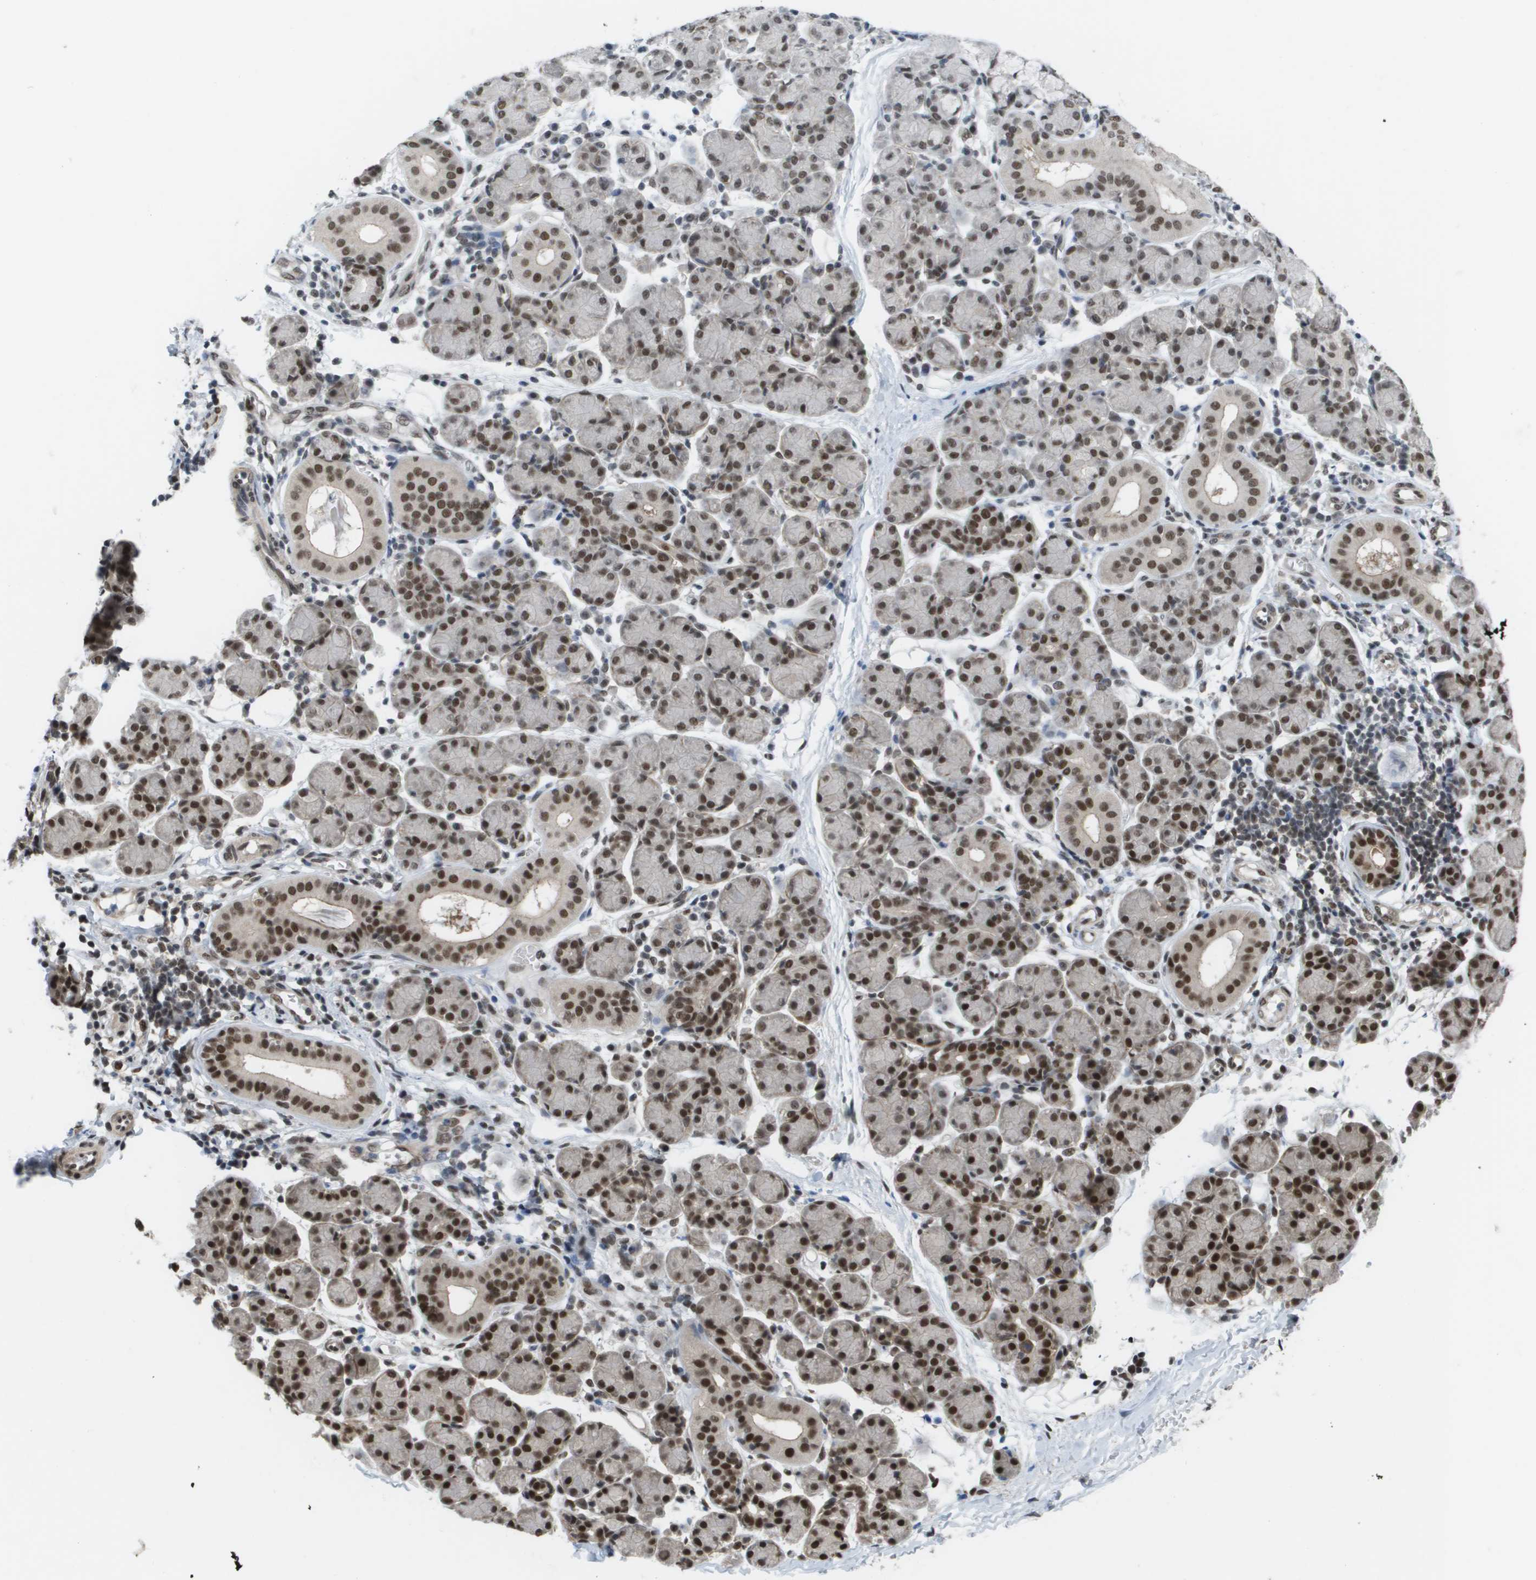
{"staining": {"intensity": "strong", "quantity": "25%-75%", "location": "nuclear"}, "tissue": "salivary gland", "cell_type": "Glandular cells", "image_type": "normal", "snomed": [{"axis": "morphology", "description": "Normal tissue, NOS"}, {"axis": "morphology", "description": "Inflammation, NOS"}, {"axis": "topography", "description": "Lymph node"}, {"axis": "topography", "description": "Salivary gland"}], "caption": "The photomicrograph shows a brown stain indicating the presence of a protein in the nuclear of glandular cells in salivary gland. Nuclei are stained in blue.", "gene": "CDT1", "patient": {"sex": "male", "age": 3}}